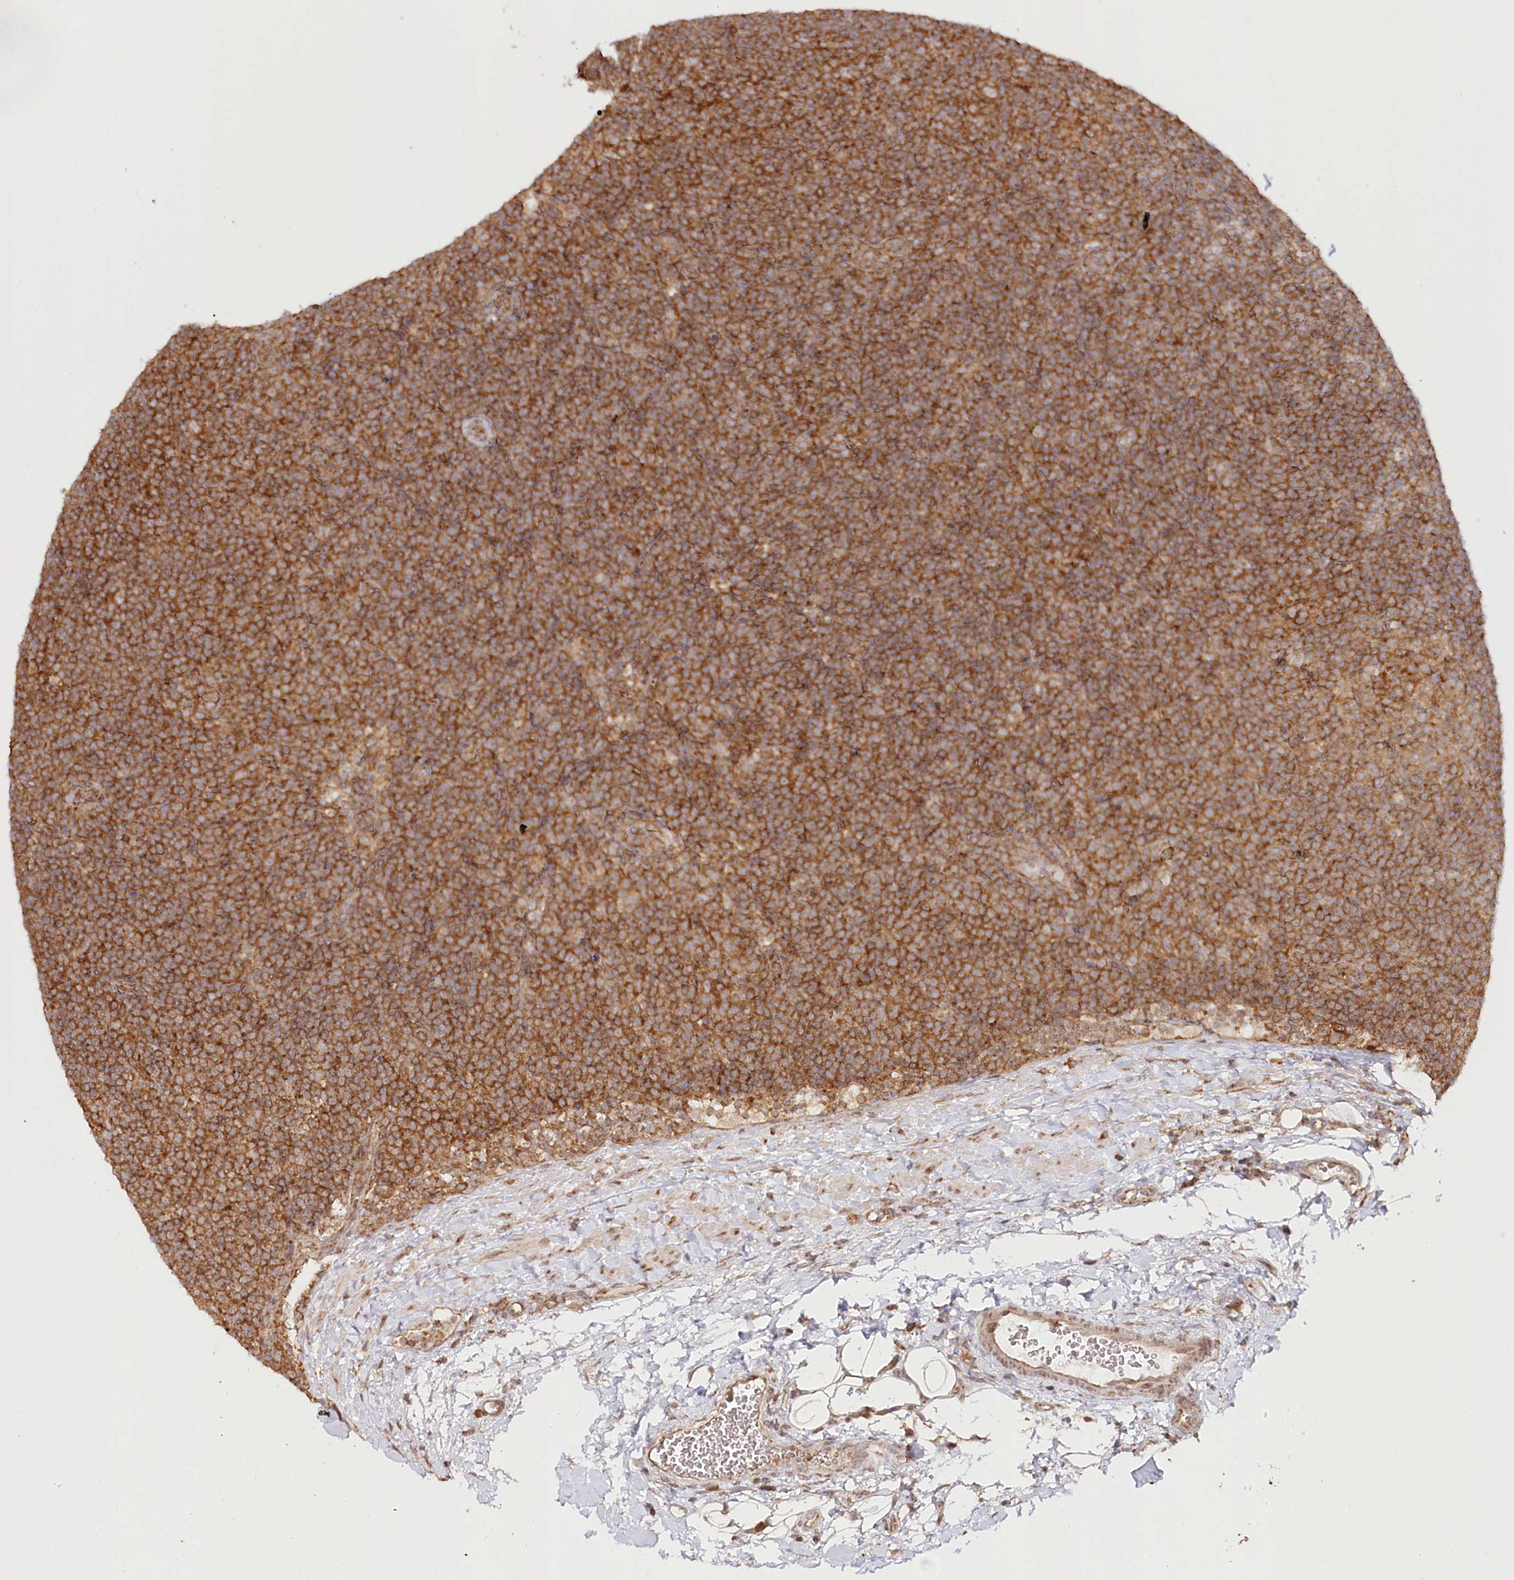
{"staining": {"intensity": "moderate", "quantity": ">75%", "location": "cytoplasmic/membranous"}, "tissue": "lymphoma", "cell_type": "Tumor cells", "image_type": "cancer", "snomed": [{"axis": "morphology", "description": "Hodgkin's disease, NOS"}, {"axis": "topography", "description": "Lymph node"}], "caption": "This is a micrograph of immunohistochemistry staining of lymphoma, which shows moderate expression in the cytoplasmic/membranous of tumor cells.", "gene": "OTUD4", "patient": {"sex": "female", "age": 57}}